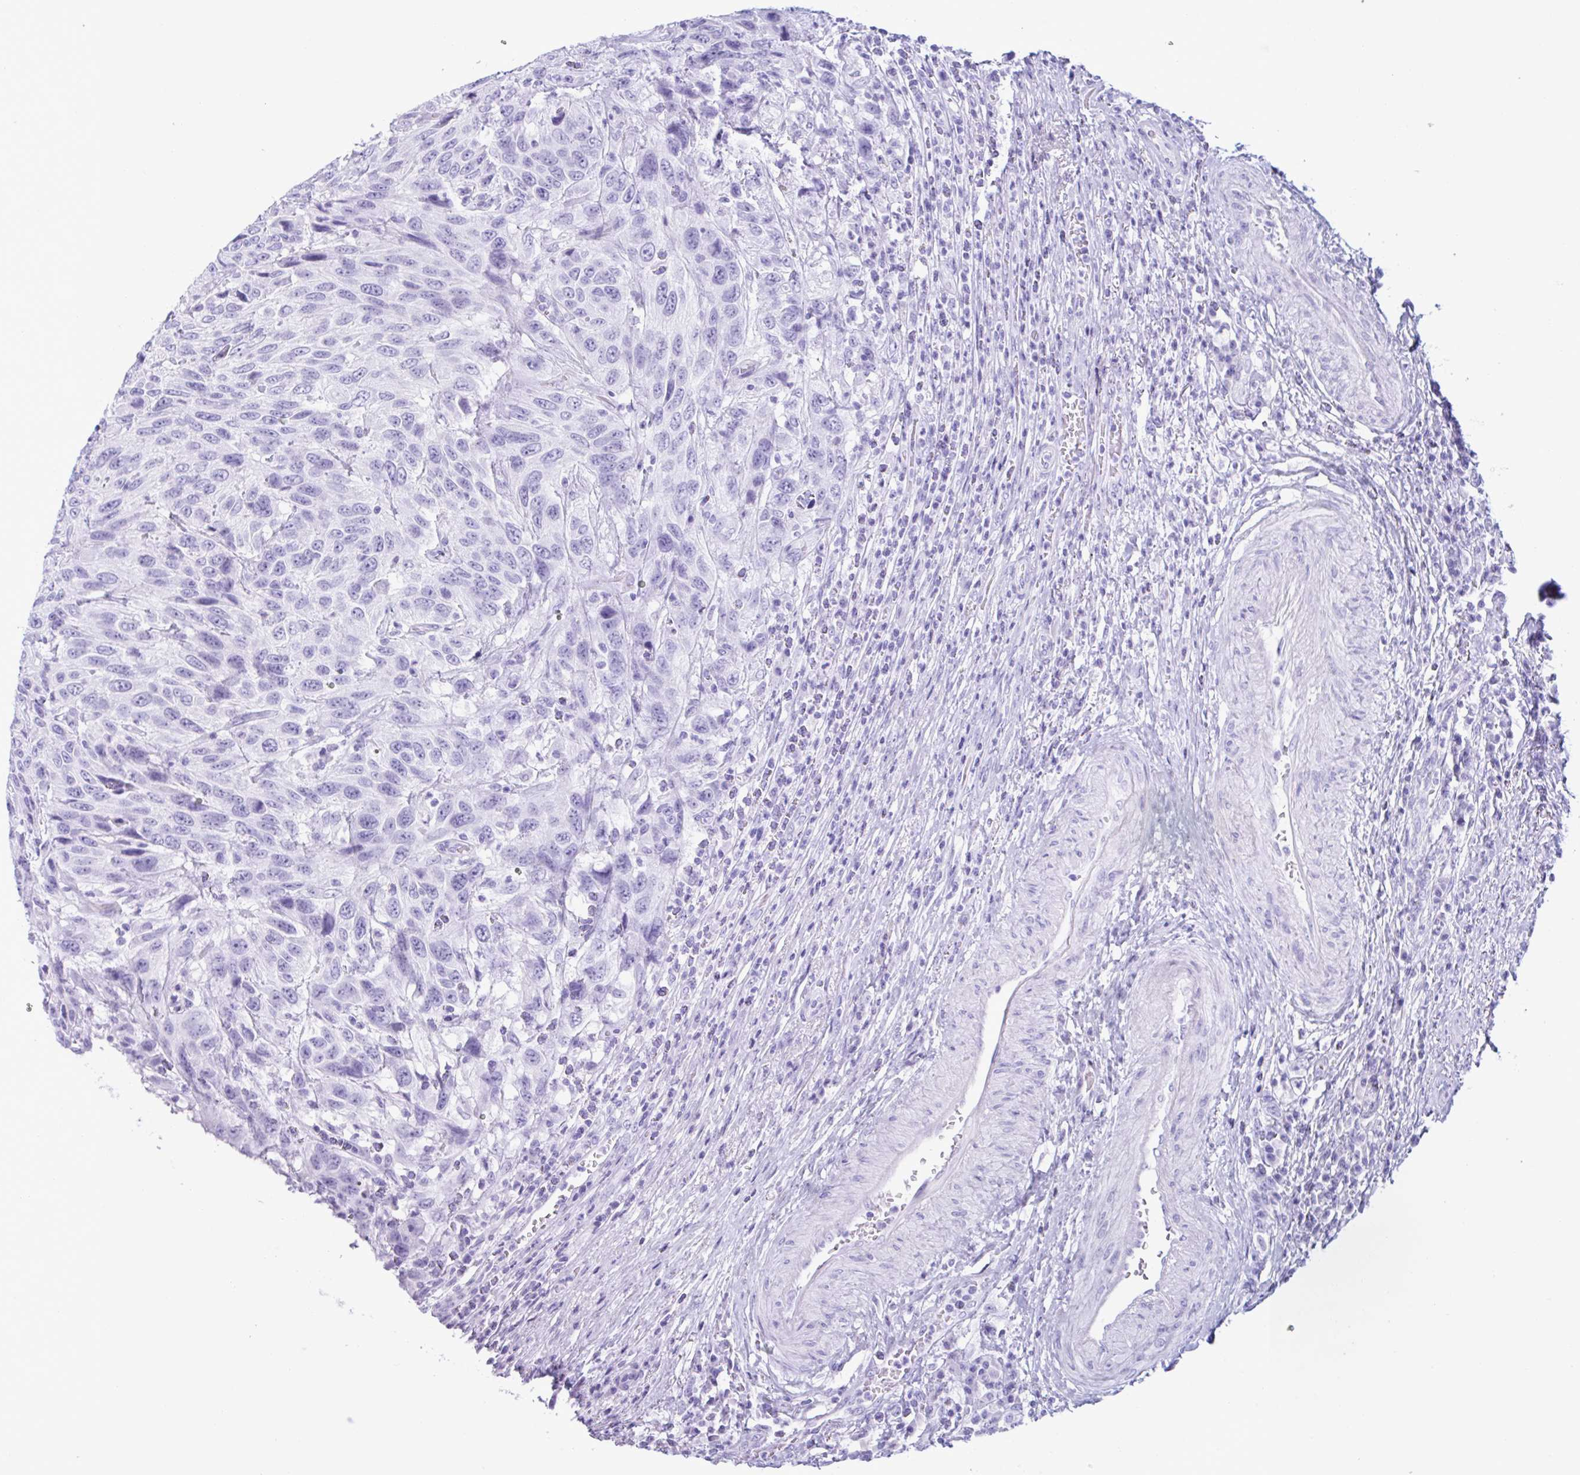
{"staining": {"intensity": "negative", "quantity": "none", "location": "none"}, "tissue": "urothelial cancer", "cell_type": "Tumor cells", "image_type": "cancer", "snomed": [{"axis": "morphology", "description": "Urothelial carcinoma, High grade"}, {"axis": "topography", "description": "Urinary bladder"}], "caption": "Immunohistochemistry (IHC) image of urothelial carcinoma (high-grade) stained for a protein (brown), which displays no expression in tumor cells. (DAB (3,3'-diaminobenzidine) IHC with hematoxylin counter stain).", "gene": "MRGPRG", "patient": {"sex": "female", "age": 70}}